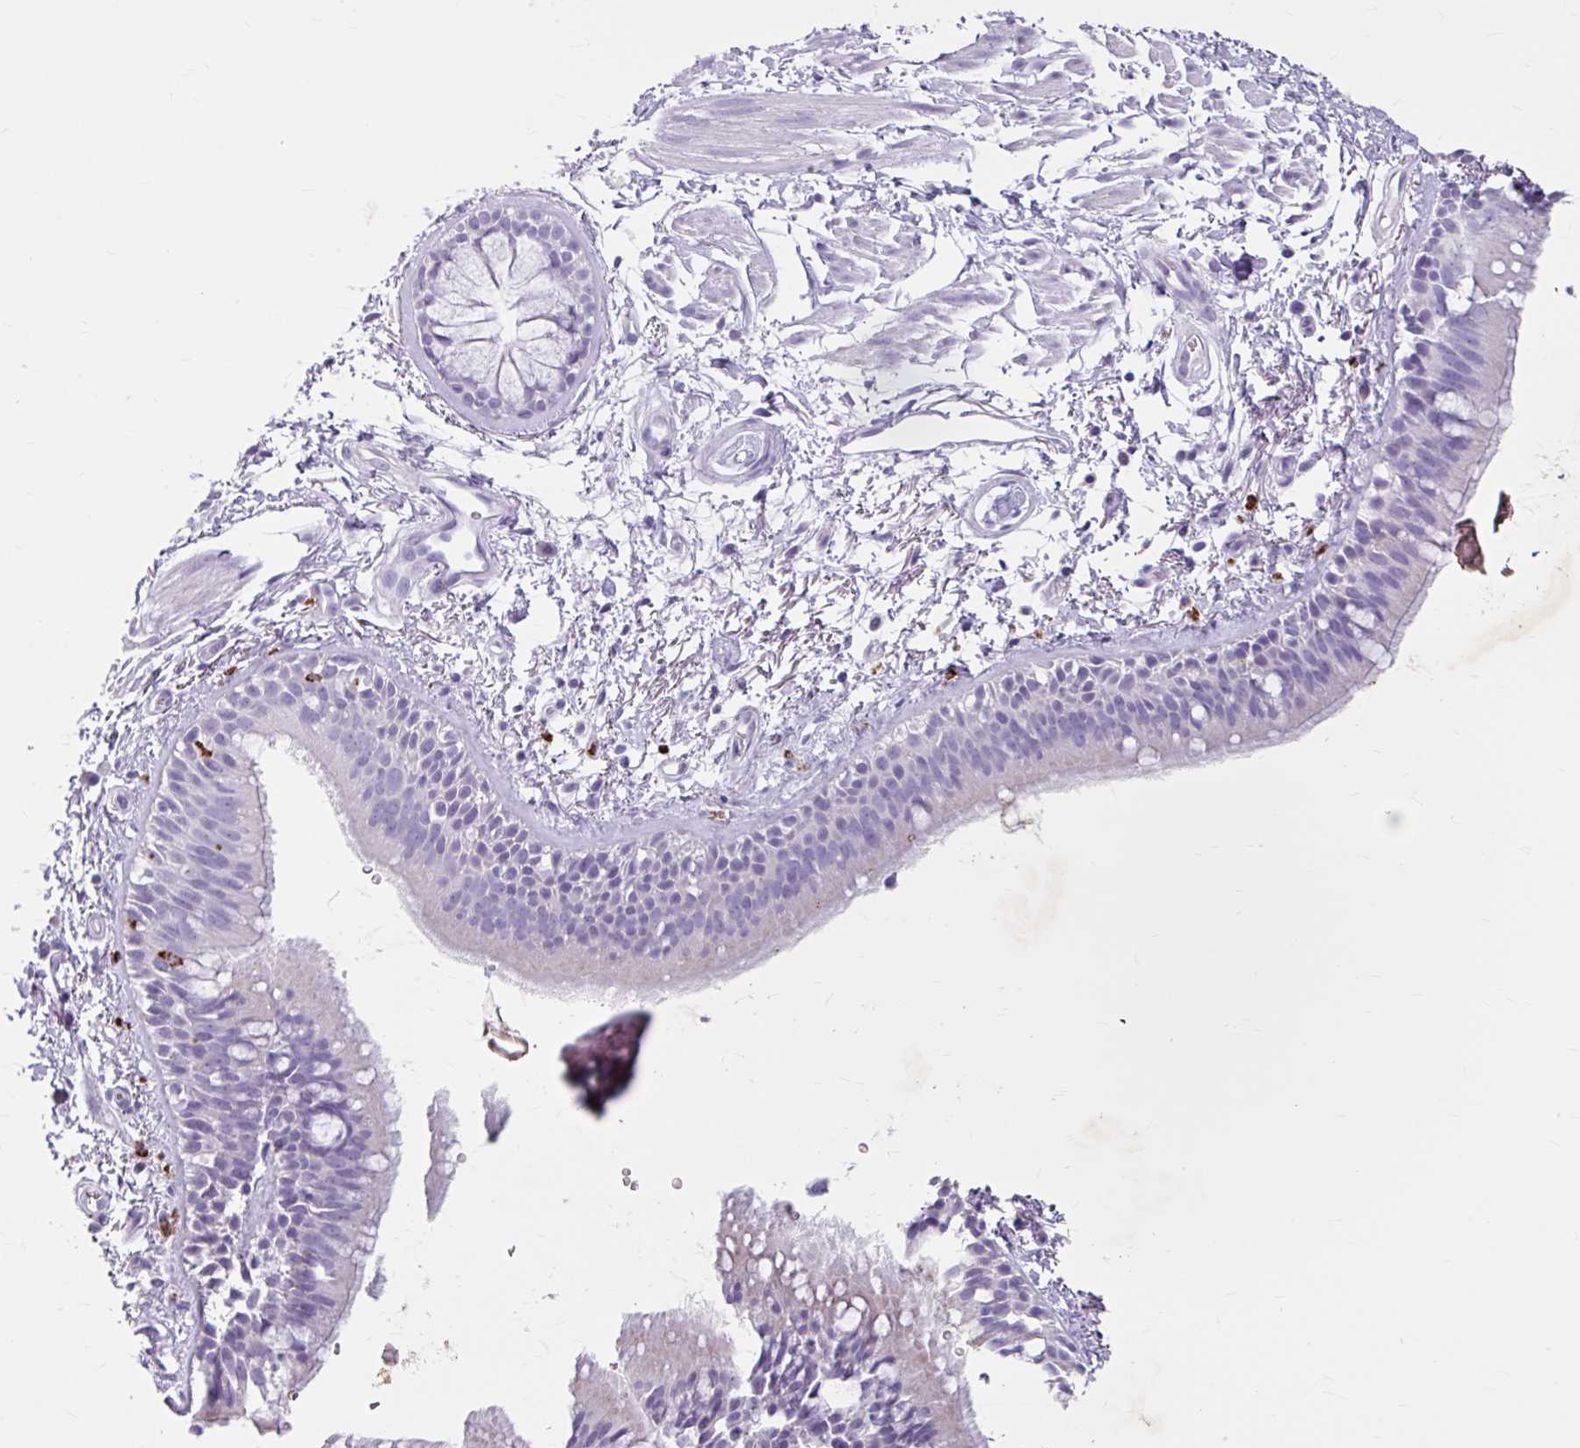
{"staining": {"intensity": "negative", "quantity": "none", "location": "none"}, "tissue": "bronchus", "cell_type": "Respiratory epithelial cells", "image_type": "normal", "snomed": [{"axis": "morphology", "description": "Normal tissue, NOS"}, {"axis": "morphology", "description": "Squamous cell carcinoma, NOS"}, {"axis": "topography", "description": "Bronchus"}, {"axis": "topography", "description": "Lung"}], "caption": "DAB immunohistochemical staining of benign human bronchus displays no significant positivity in respiratory epithelial cells.", "gene": "ANKRD1", "patient": {"sex": "female", "age": 70}}